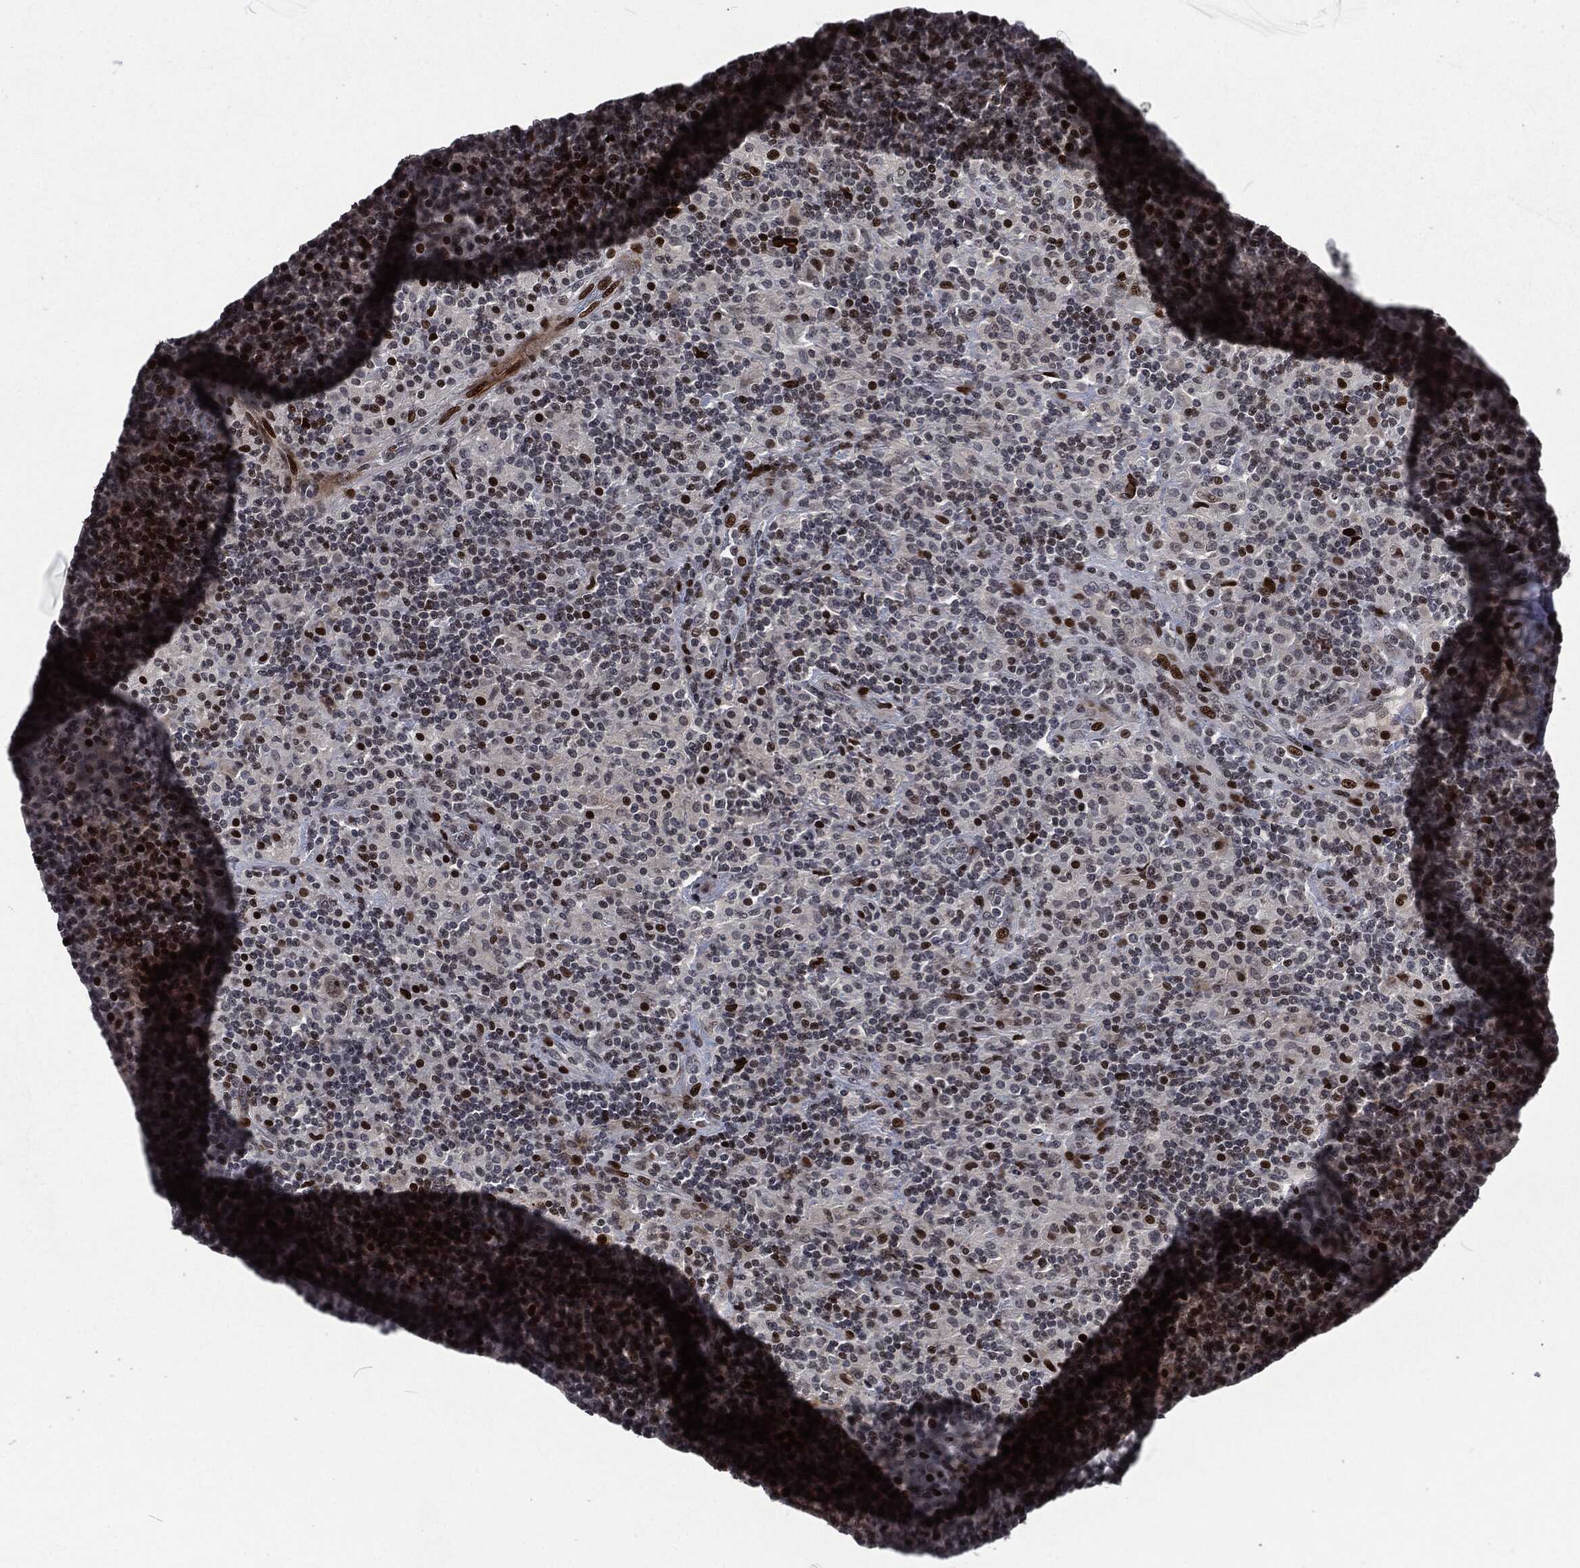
{"staining": {"intensity": "negative", "quantity": "none", "location": "none"}, "tissue": "lymphoma", "cell_type": "Tumor cells", "image_type": "cancer", "snomed": [{"axis": "morphology", "description": "Hodgkin's disease, NOS"}, {"axis": "topography", "description": "Lymph node"}], "caption": "The IHC histopathology image has no significant positivity in tumor cells of Hodgkin's disease tissue.", "gene": "EGFR", "patient": {"sex": "male", "age": 70}}